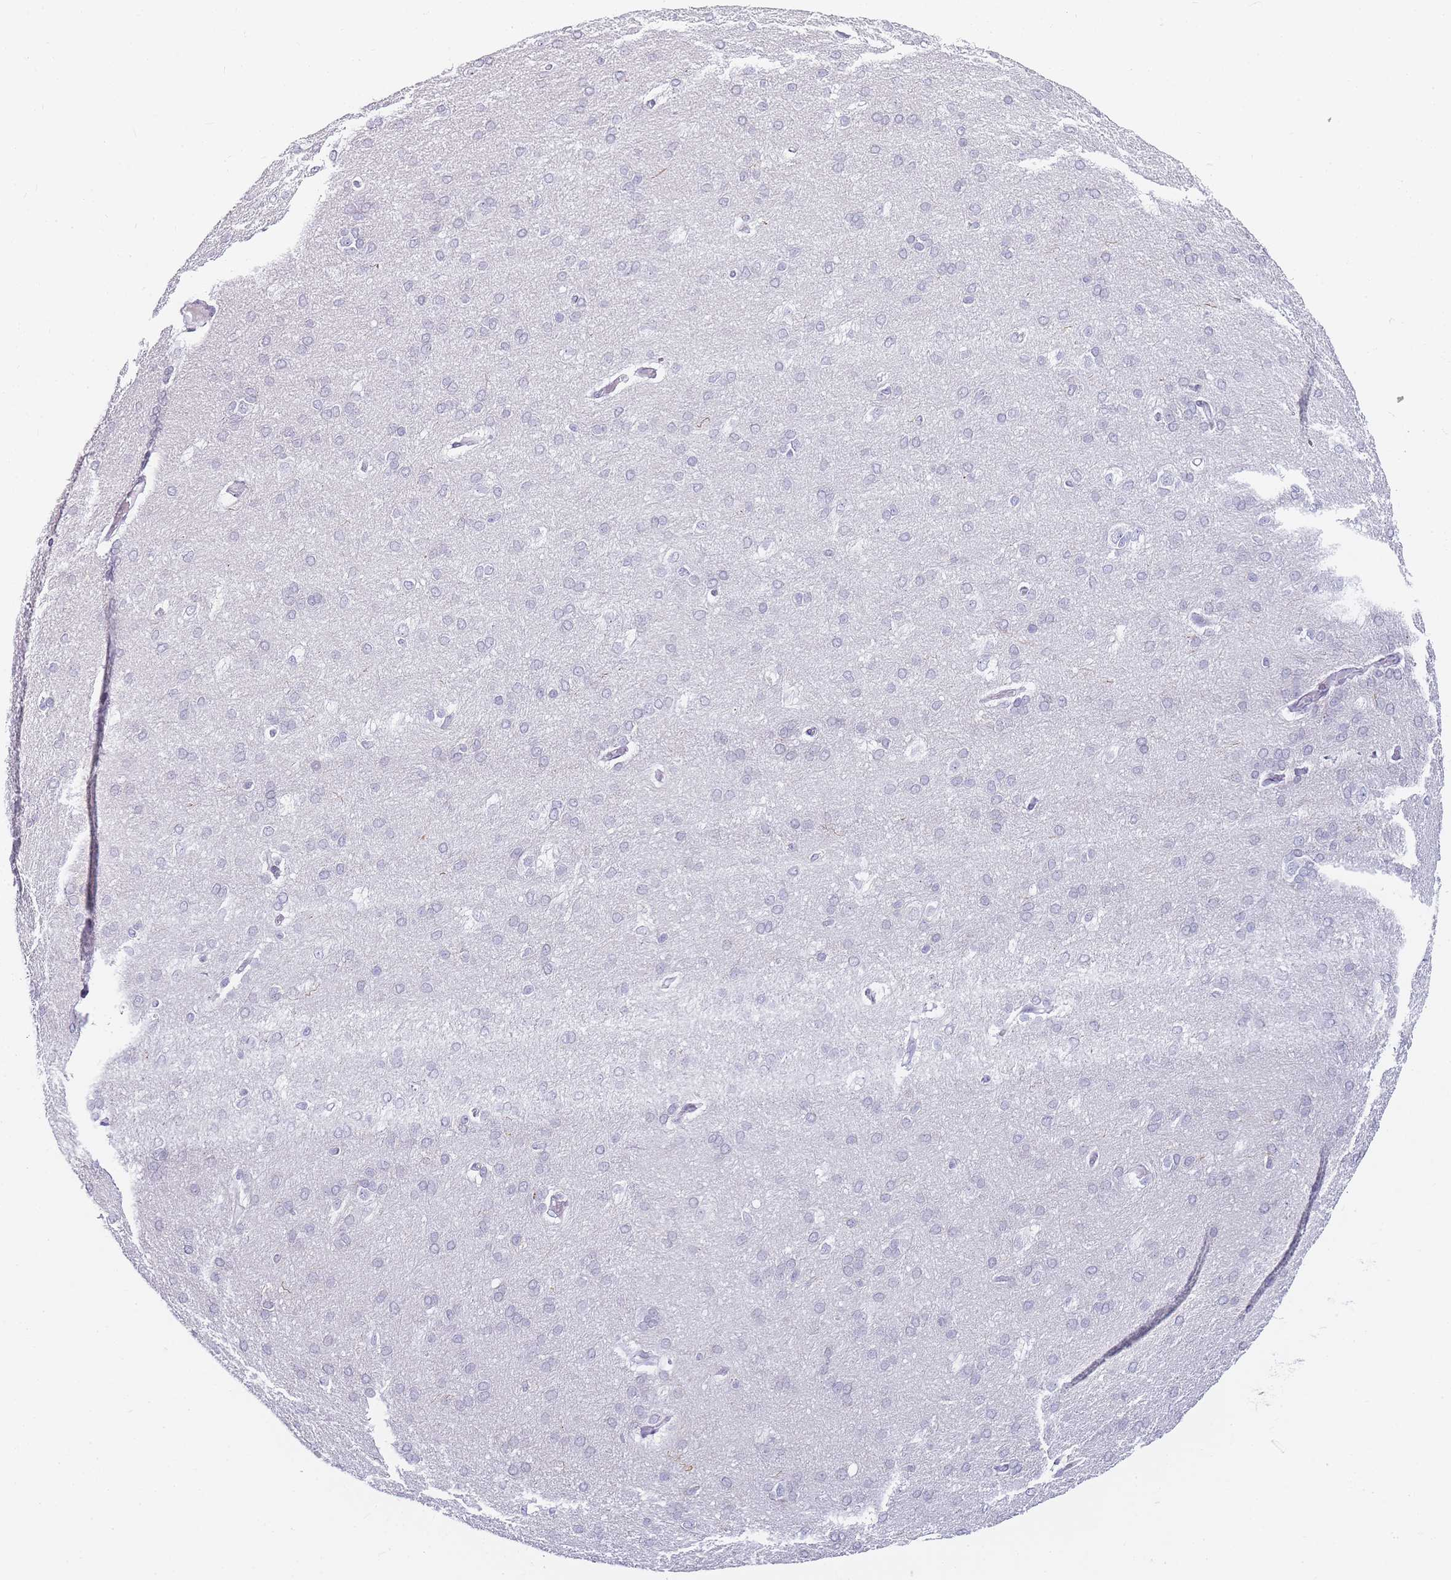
{"staining": {"intensity": "negative", "quantity": "none", "location": "none"}, "tissue": "cerebral cortex", "cell_type": "Endothelial cells", "image_type": "normal", "snomed": [{"axis": "morphology", "description": "Normal tissue, NOS"}, {"axis": "topography", "description": "Cerebral cortex"}], "caption": "DAB immunohistochemical staining of normal cerebral cortex demonstrates no significant staining in endothelial cells.", "gene": "JAKMIP1", "patient": {"sex": "male", "age": 62}}